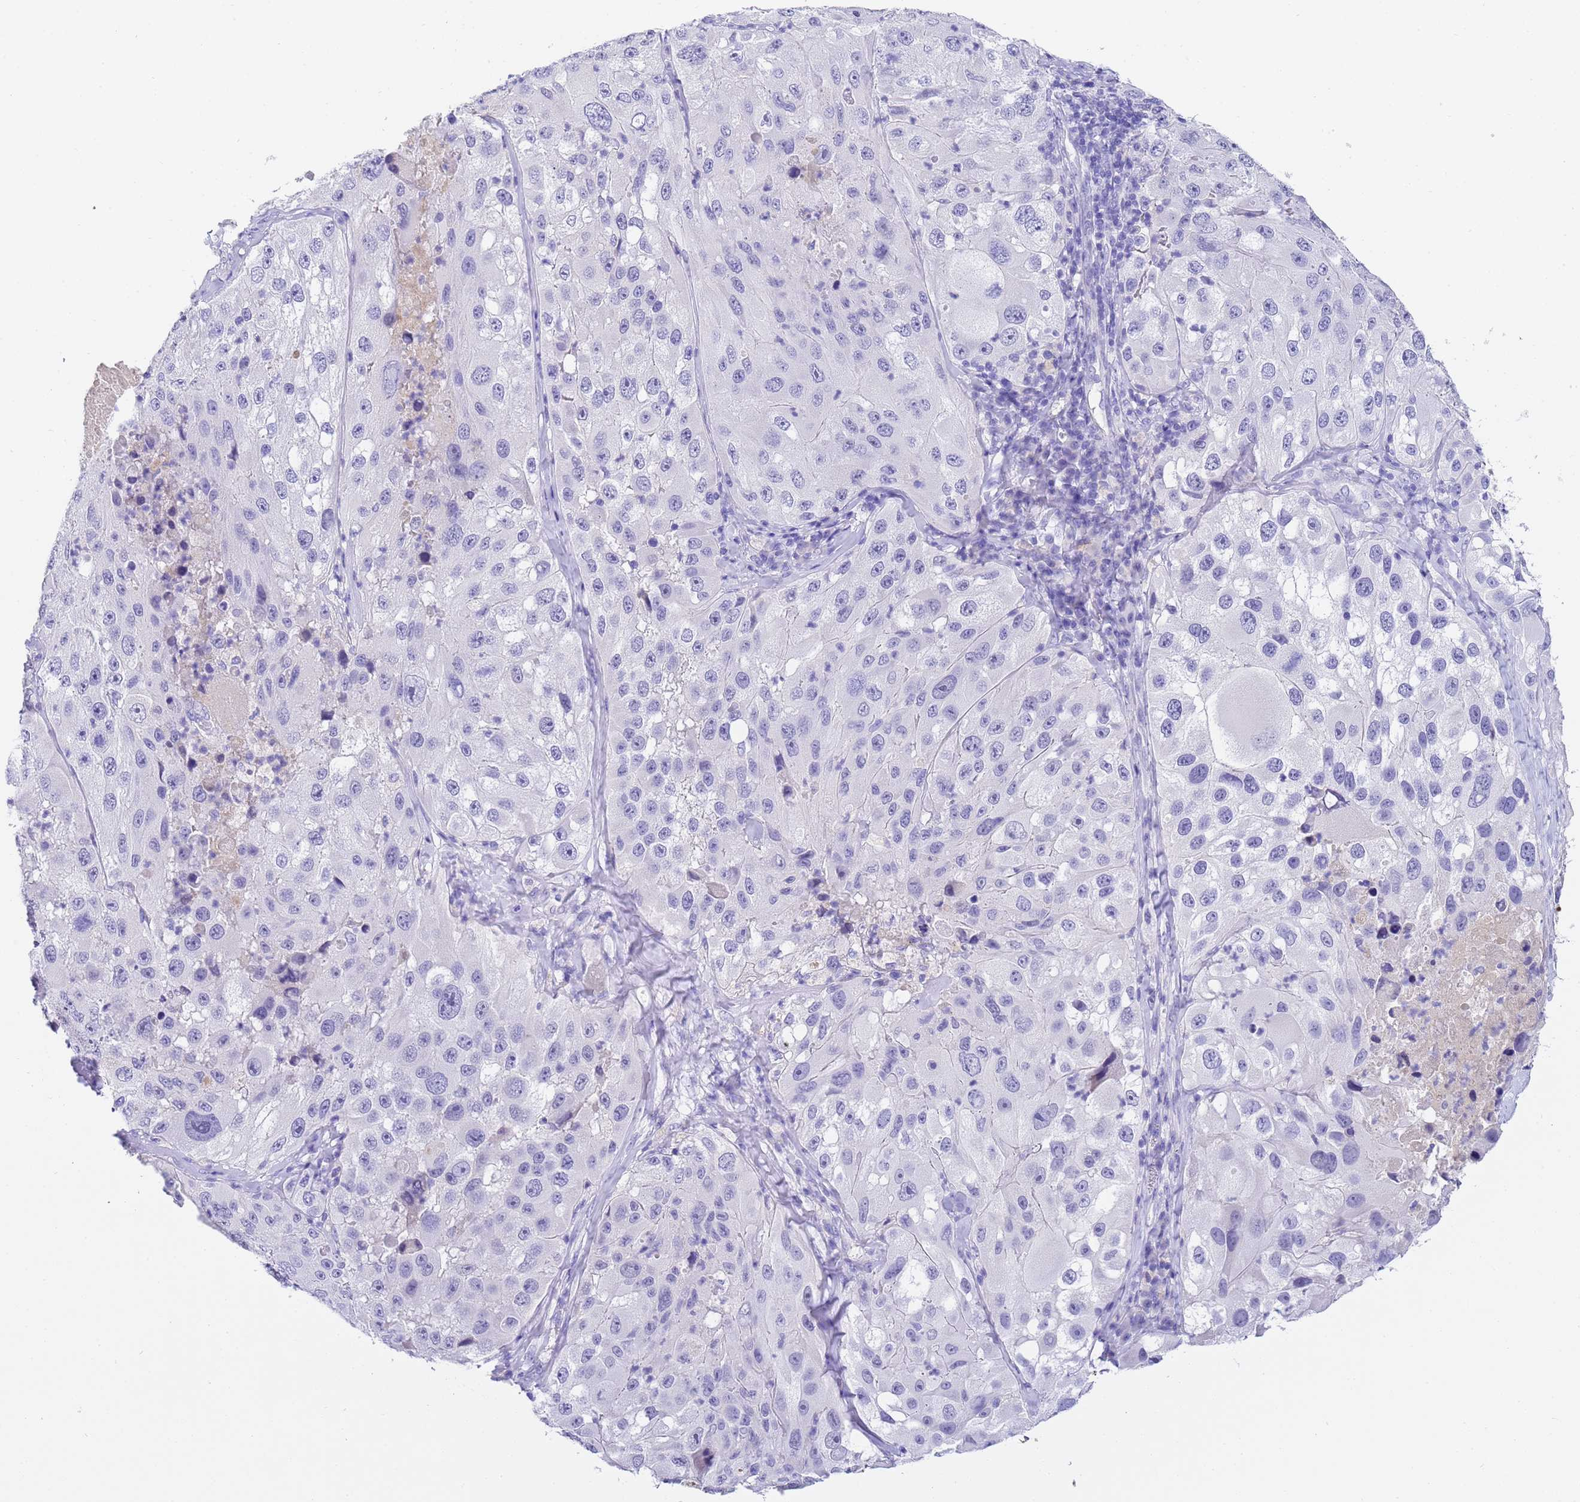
{"staining": {"intensity": "negative", "quantity": "none", "location": "none"}, "tissue": "melanoma", "cell_type": "Tumor cells", "image_type": "cancer", "snomed": [{"axis": "morphology", "description": "Malignant melanoma, Metastatic site"}, {"axis": "topography", "description": "Lymph node"}], "caption": "DAB (3,3'-diaminobenzidine) immunohistochemical staining of human malignant melanoma (metastatic site) shows no significant expression in tumor cells. (DAB immunohistochemistry, high magnification).", "gene": "CFHR2", "patient": {"sex": "male", "age": 62}}